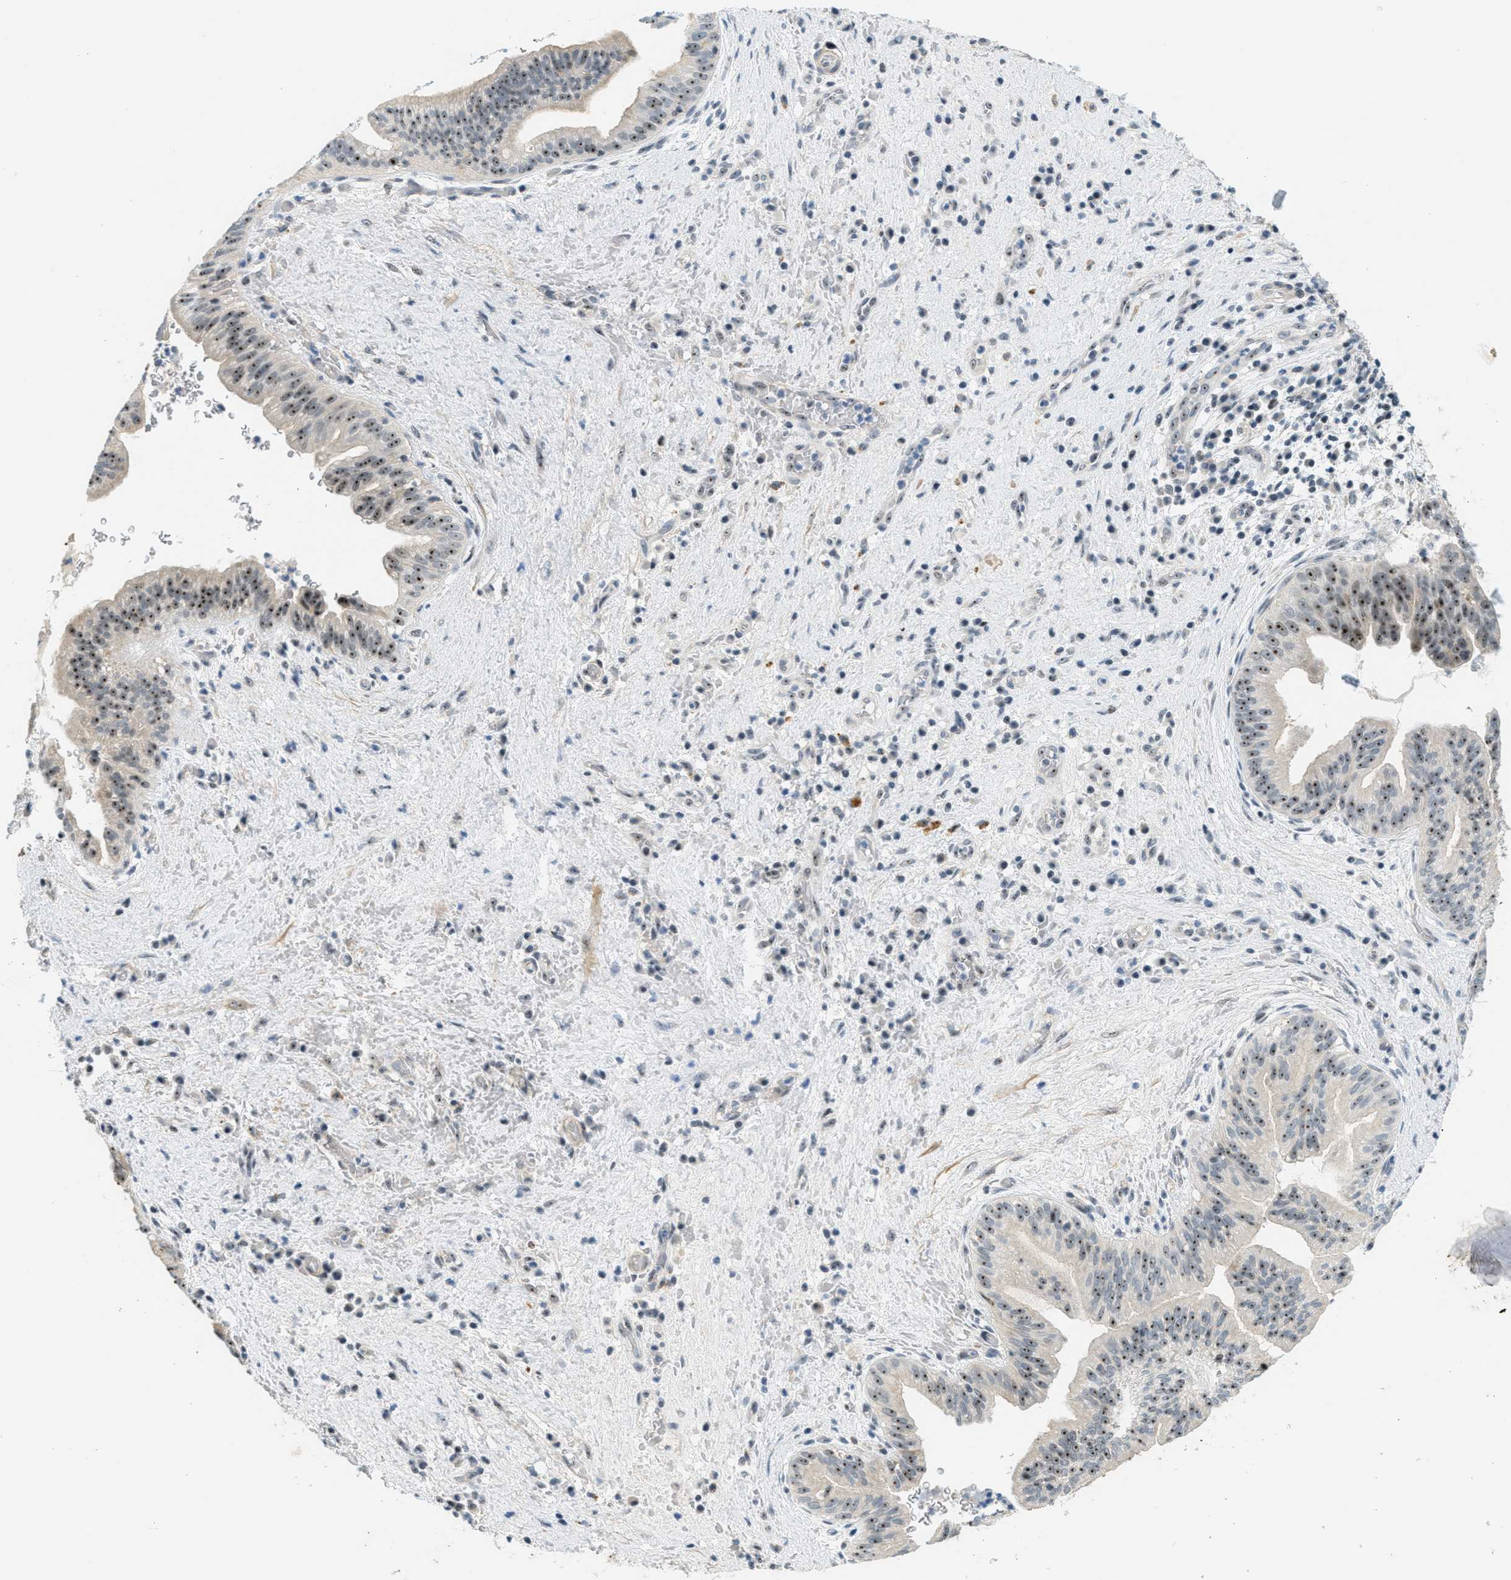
{"staining": {"intensity": "moderate", "quantity": ">75%", "location": "nuclear"}, "tissue": "liver cancer", "cell_type": "Tumor cells", "image_type": "cancer", "snomed": [{"axis": "morphology", "description": "Cholangiocarcinoma"}, {"axis": "topography", "description": "Liver"}], "caption": "A micrograph of human liver cancer (cholangiocarcinoma) stained for a protein displays moderate nuclear brown staining in tumor cells.", "gene": "DDX47", "patient": {"sex": "female", "age": 38}}